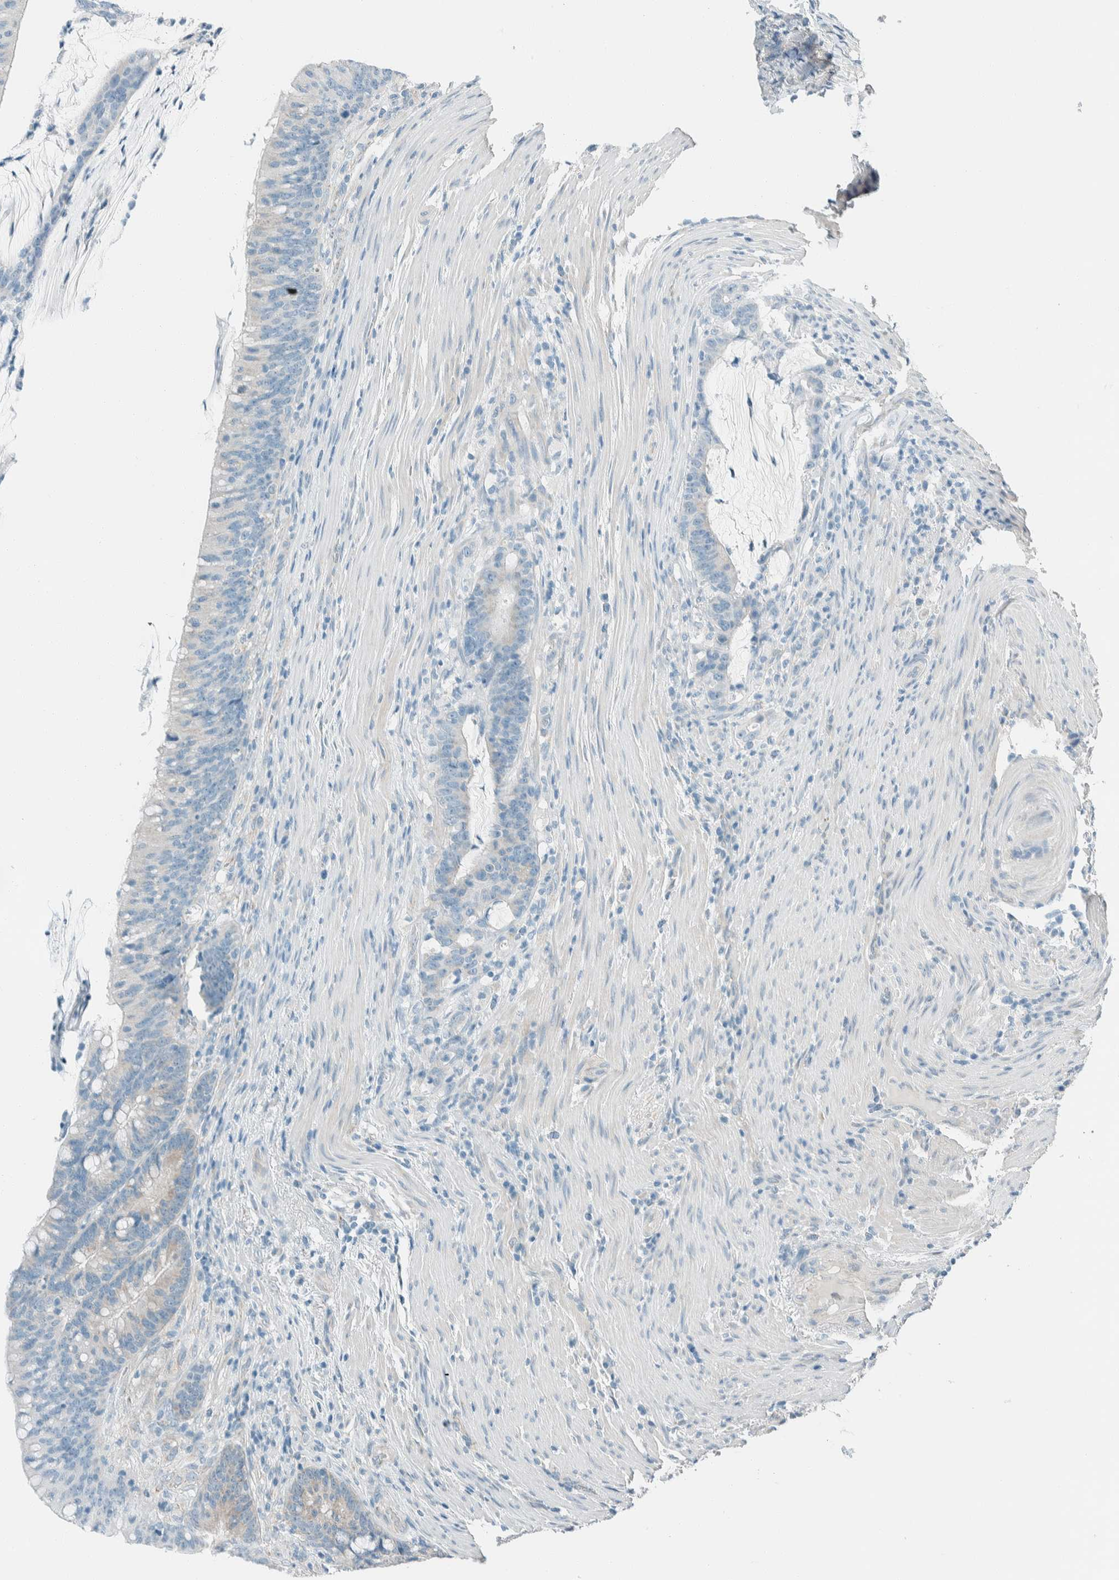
{"staining": {"intensity": "negative", "quantity": "none", "location": "none"}, "tissue": "colorectal cancer", "cell_type": "Tumor cells", "image_type": "cancer", "snomed": [{"axis": "morphology", "description": "Adenocarcinoma, NOS"}, {"axis": "topography", "description": "Colon"}], "caption": "Immunohistochemistry photomicrograph of human adenocarcinoma (colorectal) stained for a protein (brown), which reveals no expression in tumor cells.", "gene": "ALDH7A1", "patient": {"sex": "female", "age": 66}}